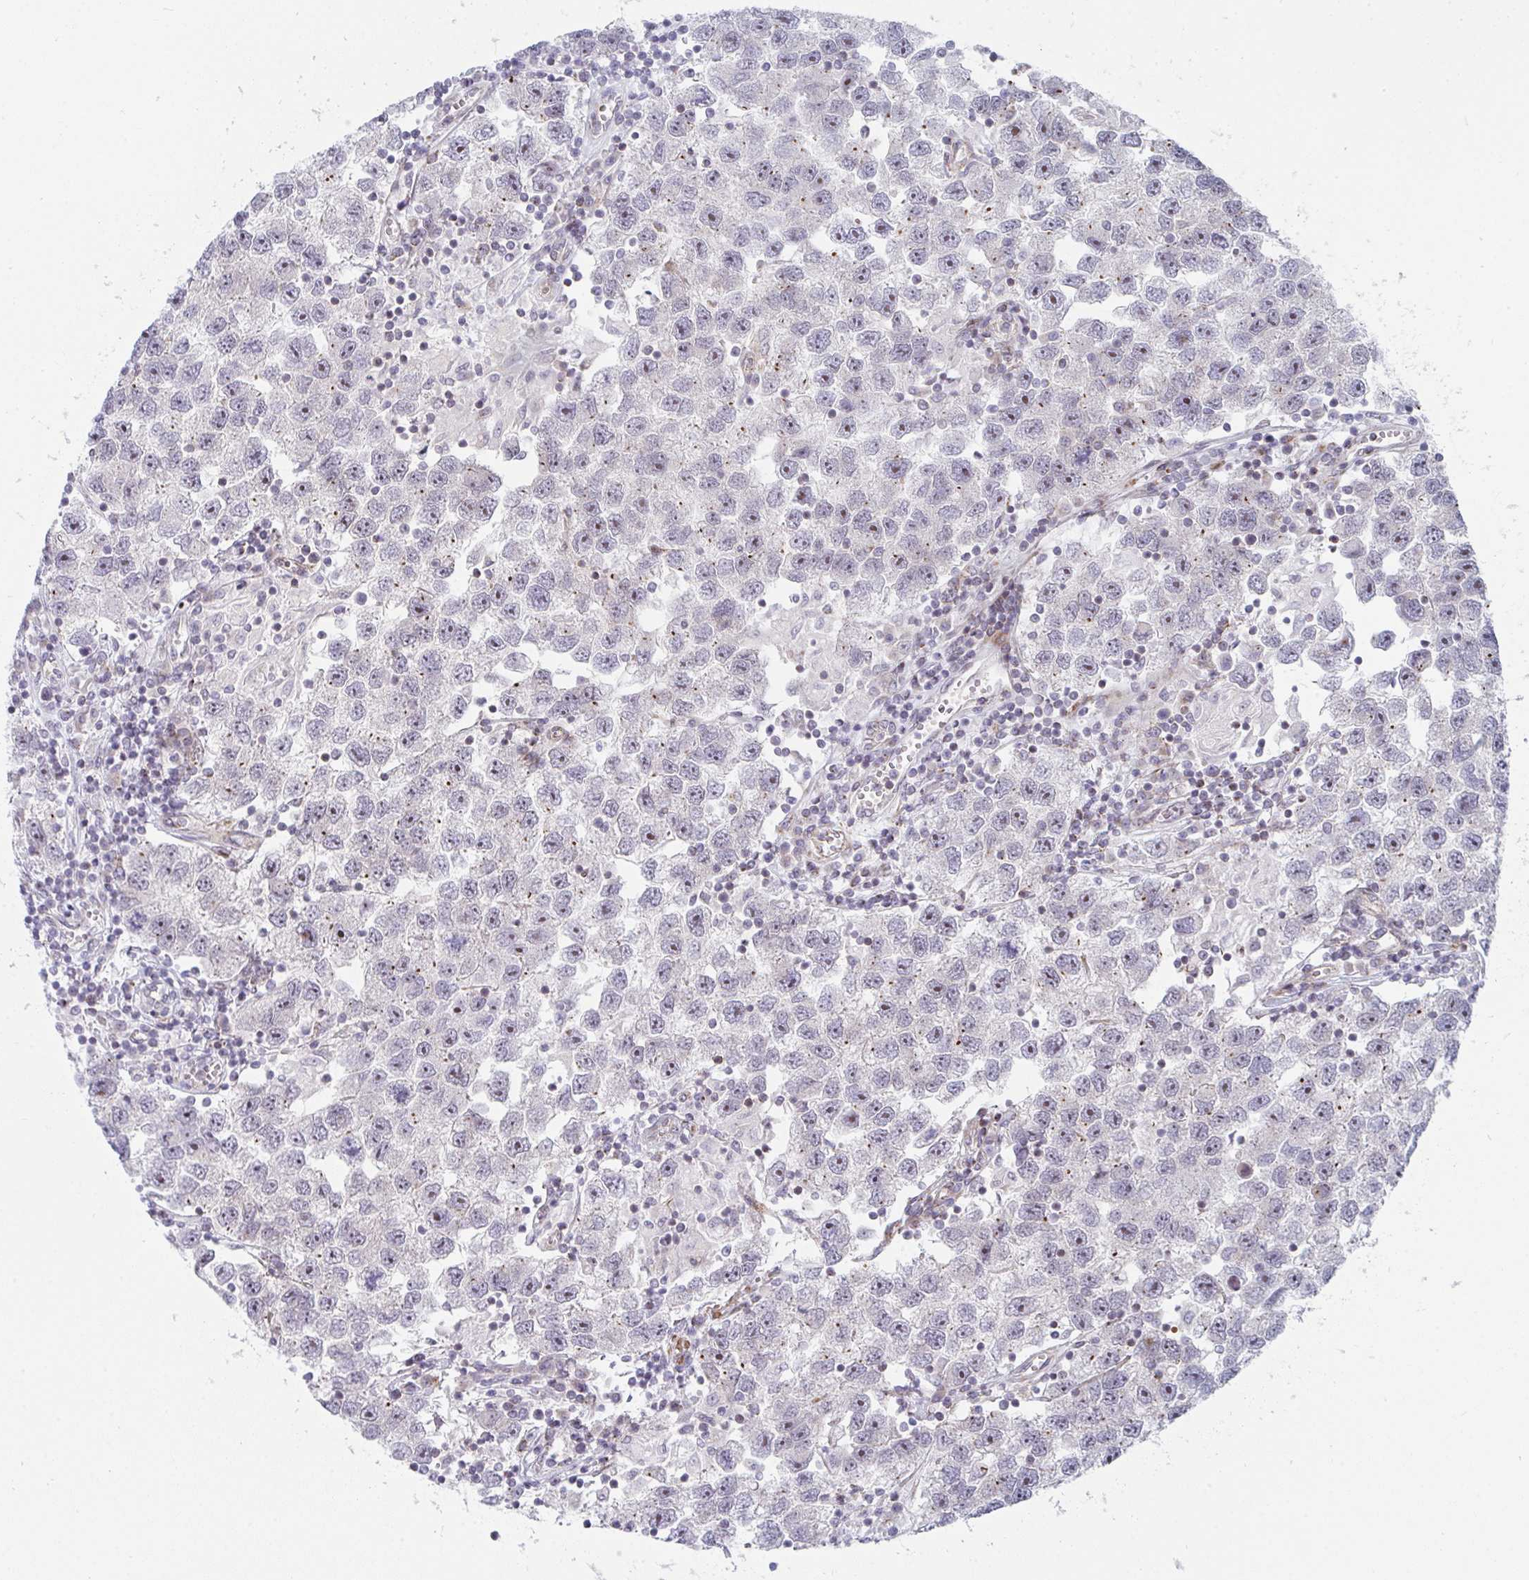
{"staining": {"intensity": "weak", "quantity": "25%-75%", "location": "nuclear"}, "tissue": "testis cancer", "cell_type": "Tumor cells", "image_type": "cancer", "snomed": [{"axis": "morphology", "description": "Seminoma, NOS"}, {"axis": "topography", "description": "Testis"}], "caption": "IHC image of human testis seminoma stained for a protein (brown), which displays low levels of weak nuclear positivity in approximately 25%-75% of tumor cells.", "gene": "PRKCH", "patient": {"sex": "male", "age": 26}}